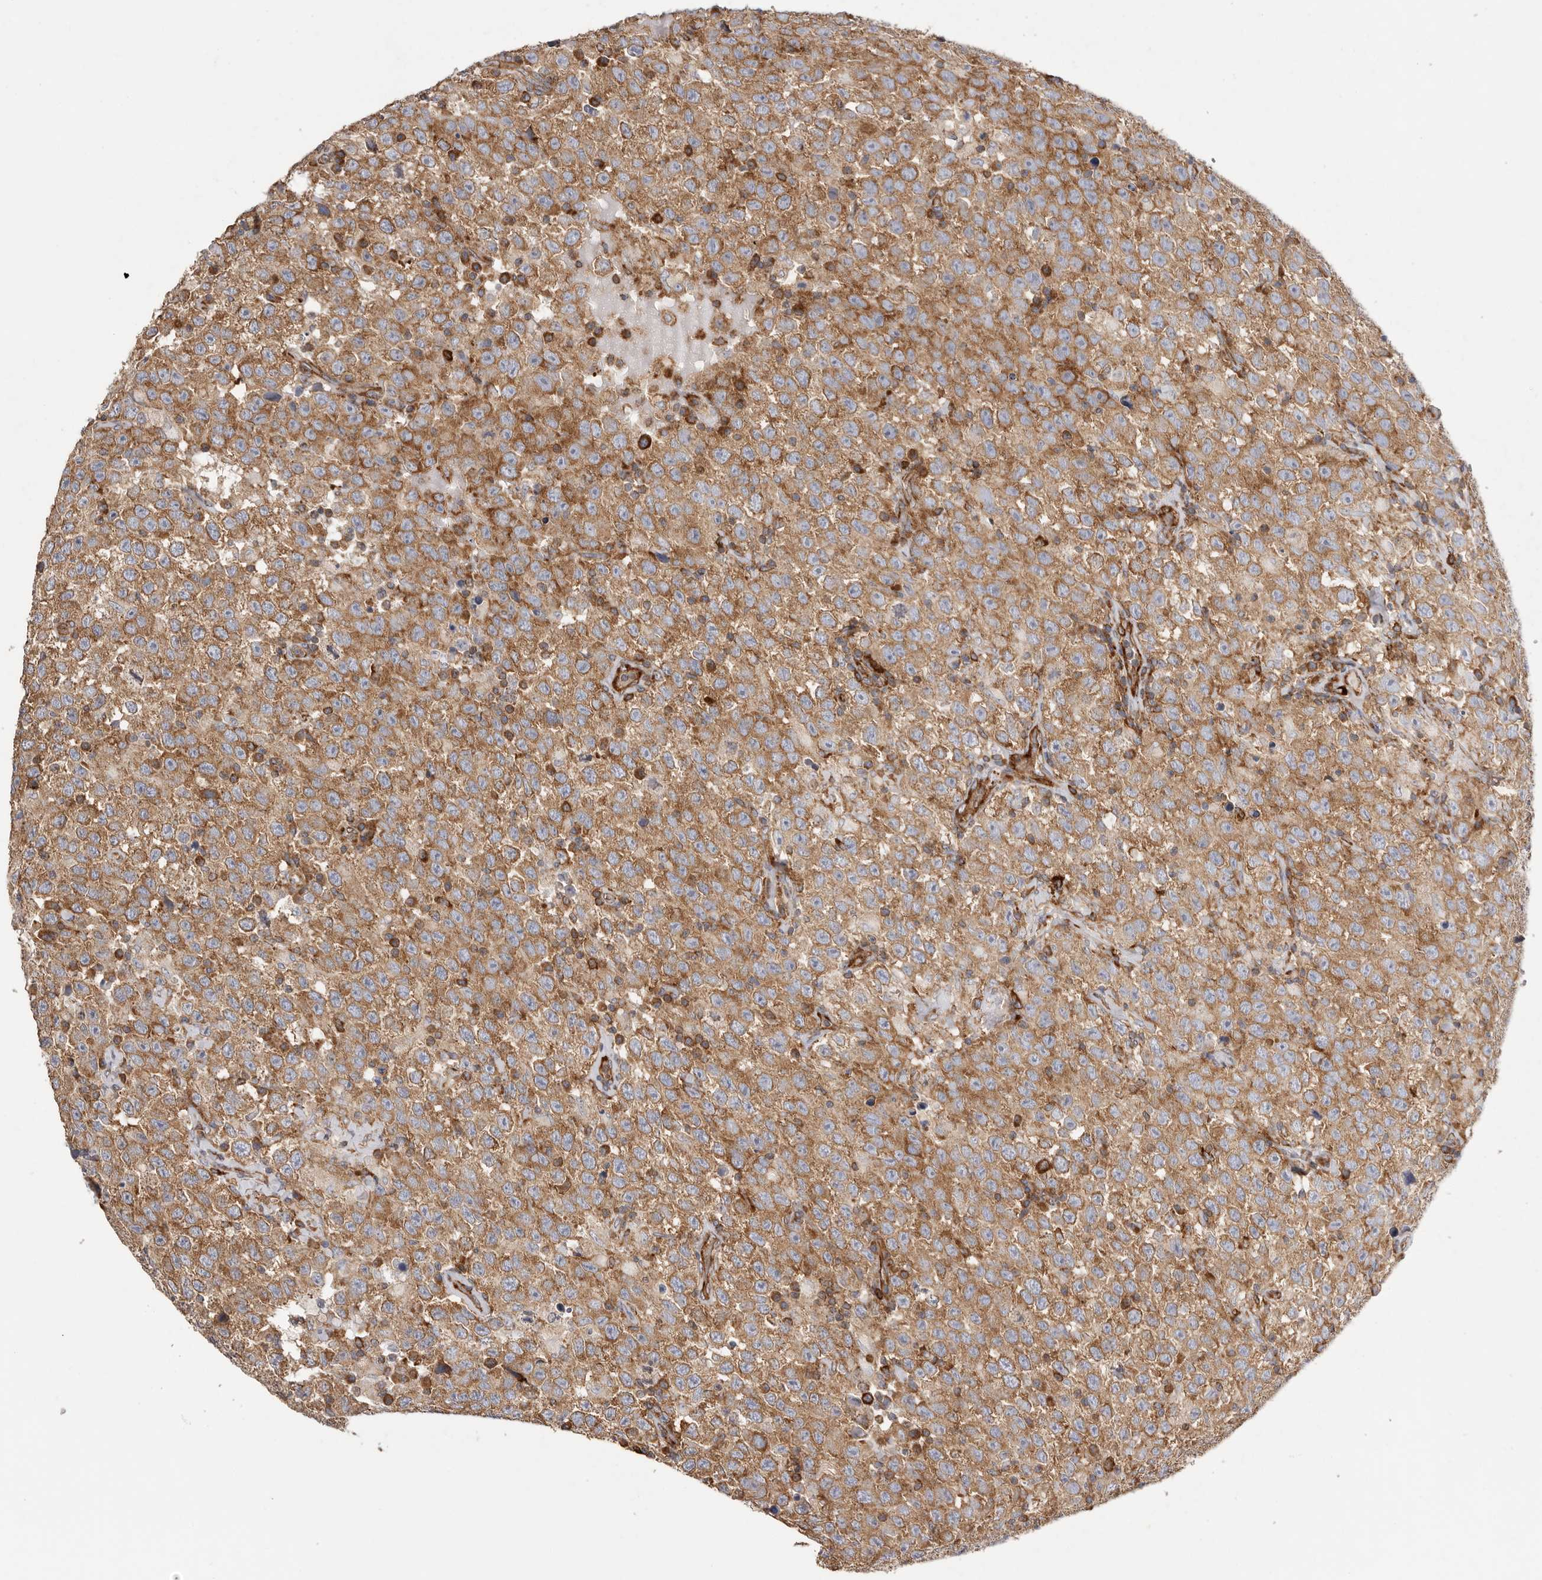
{"staining": {"intensity": "moderate", "quantity": ">75%", "location": "cytoplasmic/membranous"}, "tissue": "testis cancer", "cell_type": "Tumor cells", "image_type": "cancer", "snomed": [{"axis": "morphology", "description": "Seminoma, NOS"}, {"axis": "topography", "description": "Testis"}], "caption": "Testis cancer (seminoma) was stained to show a protein in brown. There is medium levels of moderate cytoplasmic/membranous positivity in about >75% of tumor cells.", "gene": "SERBP1", "patient": {"sex": "male", "age": 41}}